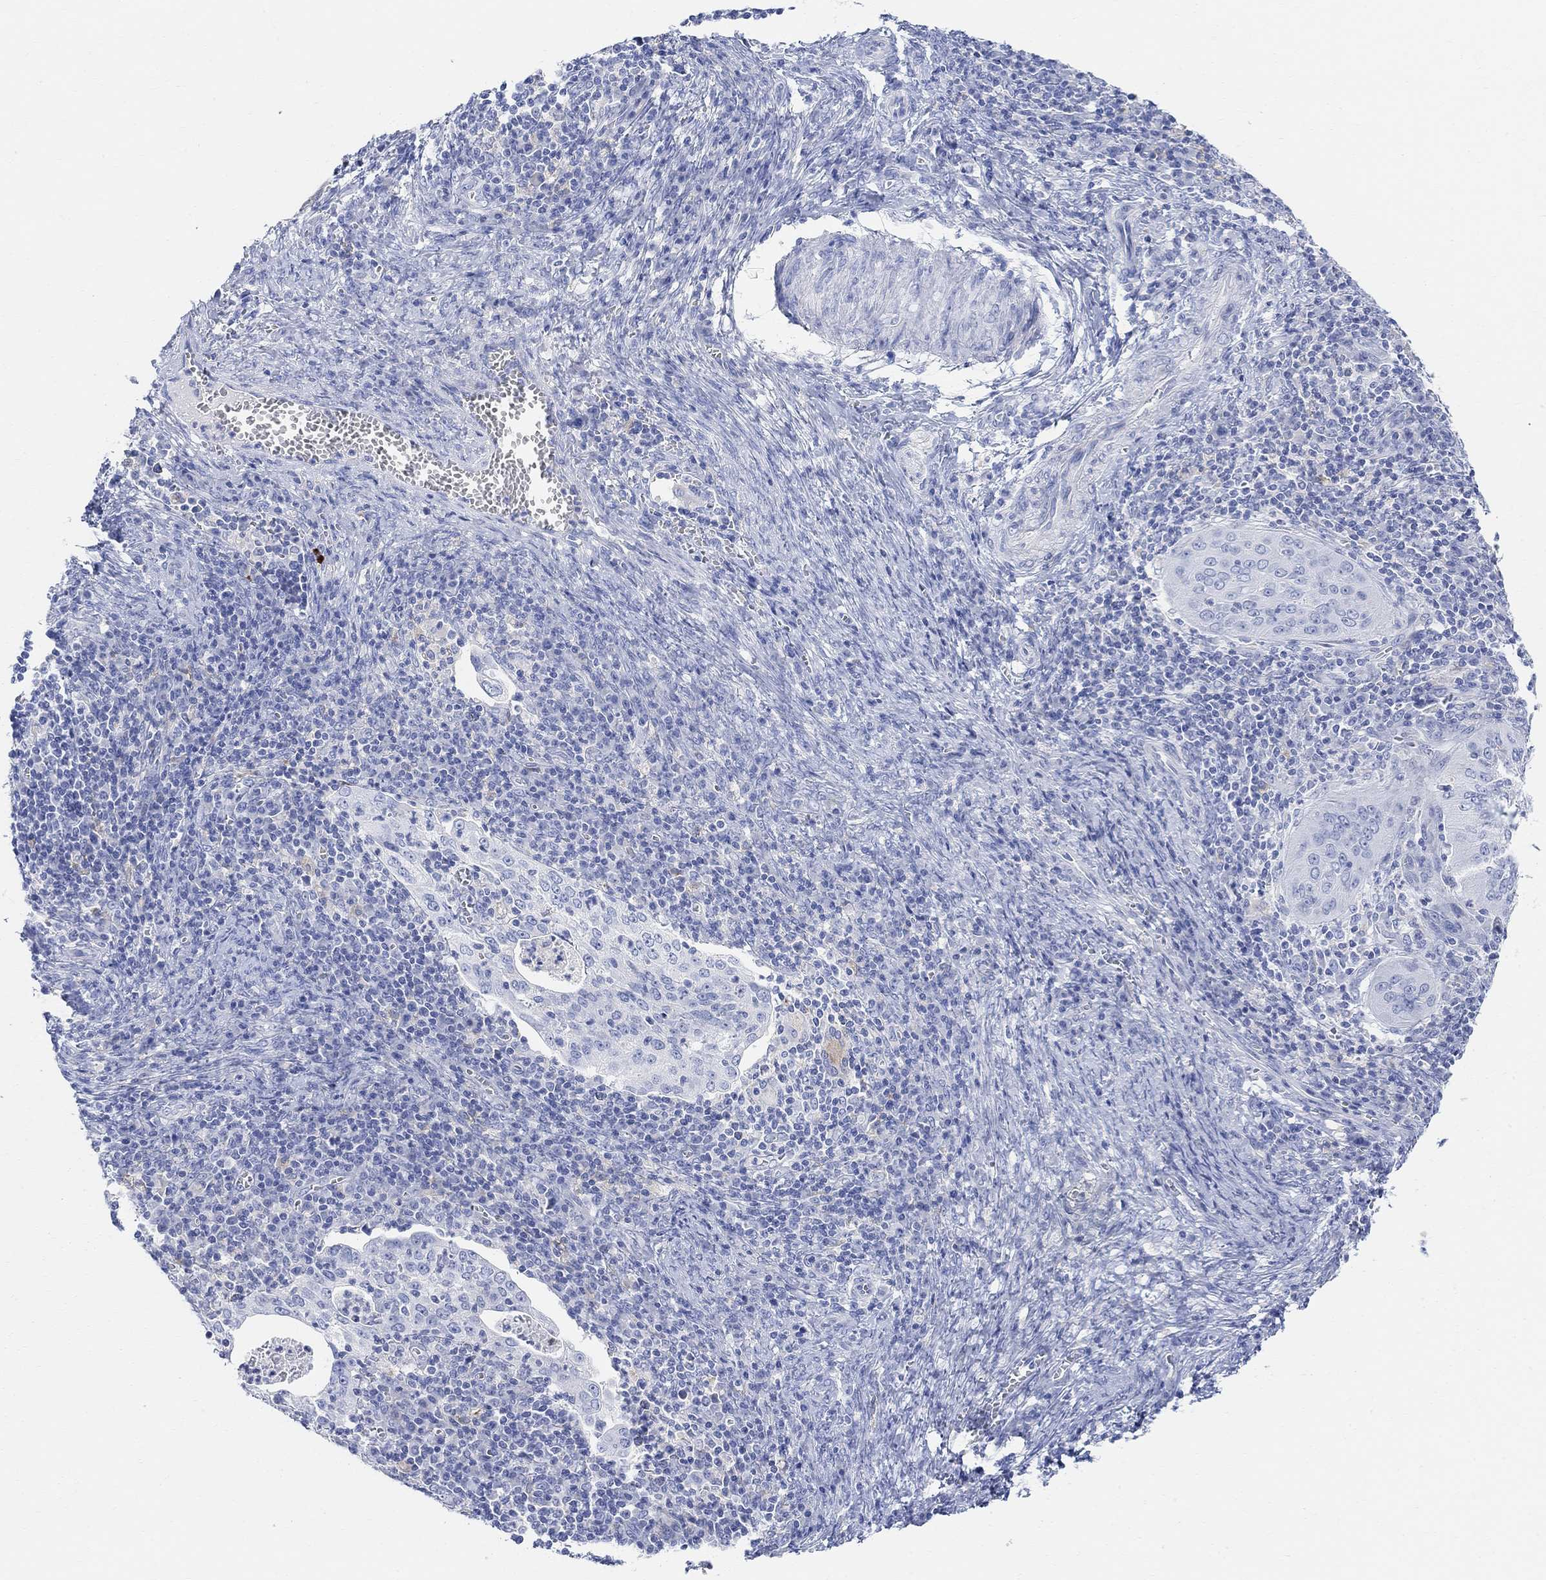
{"staining": {"intensity": "negative", "quantity": "none", "location": "none"}, "tissue": "cervical cancer", "cell_type": "Tumor cells", "image_type": "cancer", "snomed": [{"axis": "morphology", "description": "Squamous cell carcinoma, NOS"}, {"axis": "topography", "description": "Cervix"}], "caption": "High magnification brightfield microscopy of squamous cell carcinoma (cervical) stained with DAB (3,3'-diaminobenzidine) (brown) and counterstained with hematoxylin (blue): tumor cells show no significant positivity.", "gene": "RETNLB", "patient": {"sex": "female", "age": 39}}